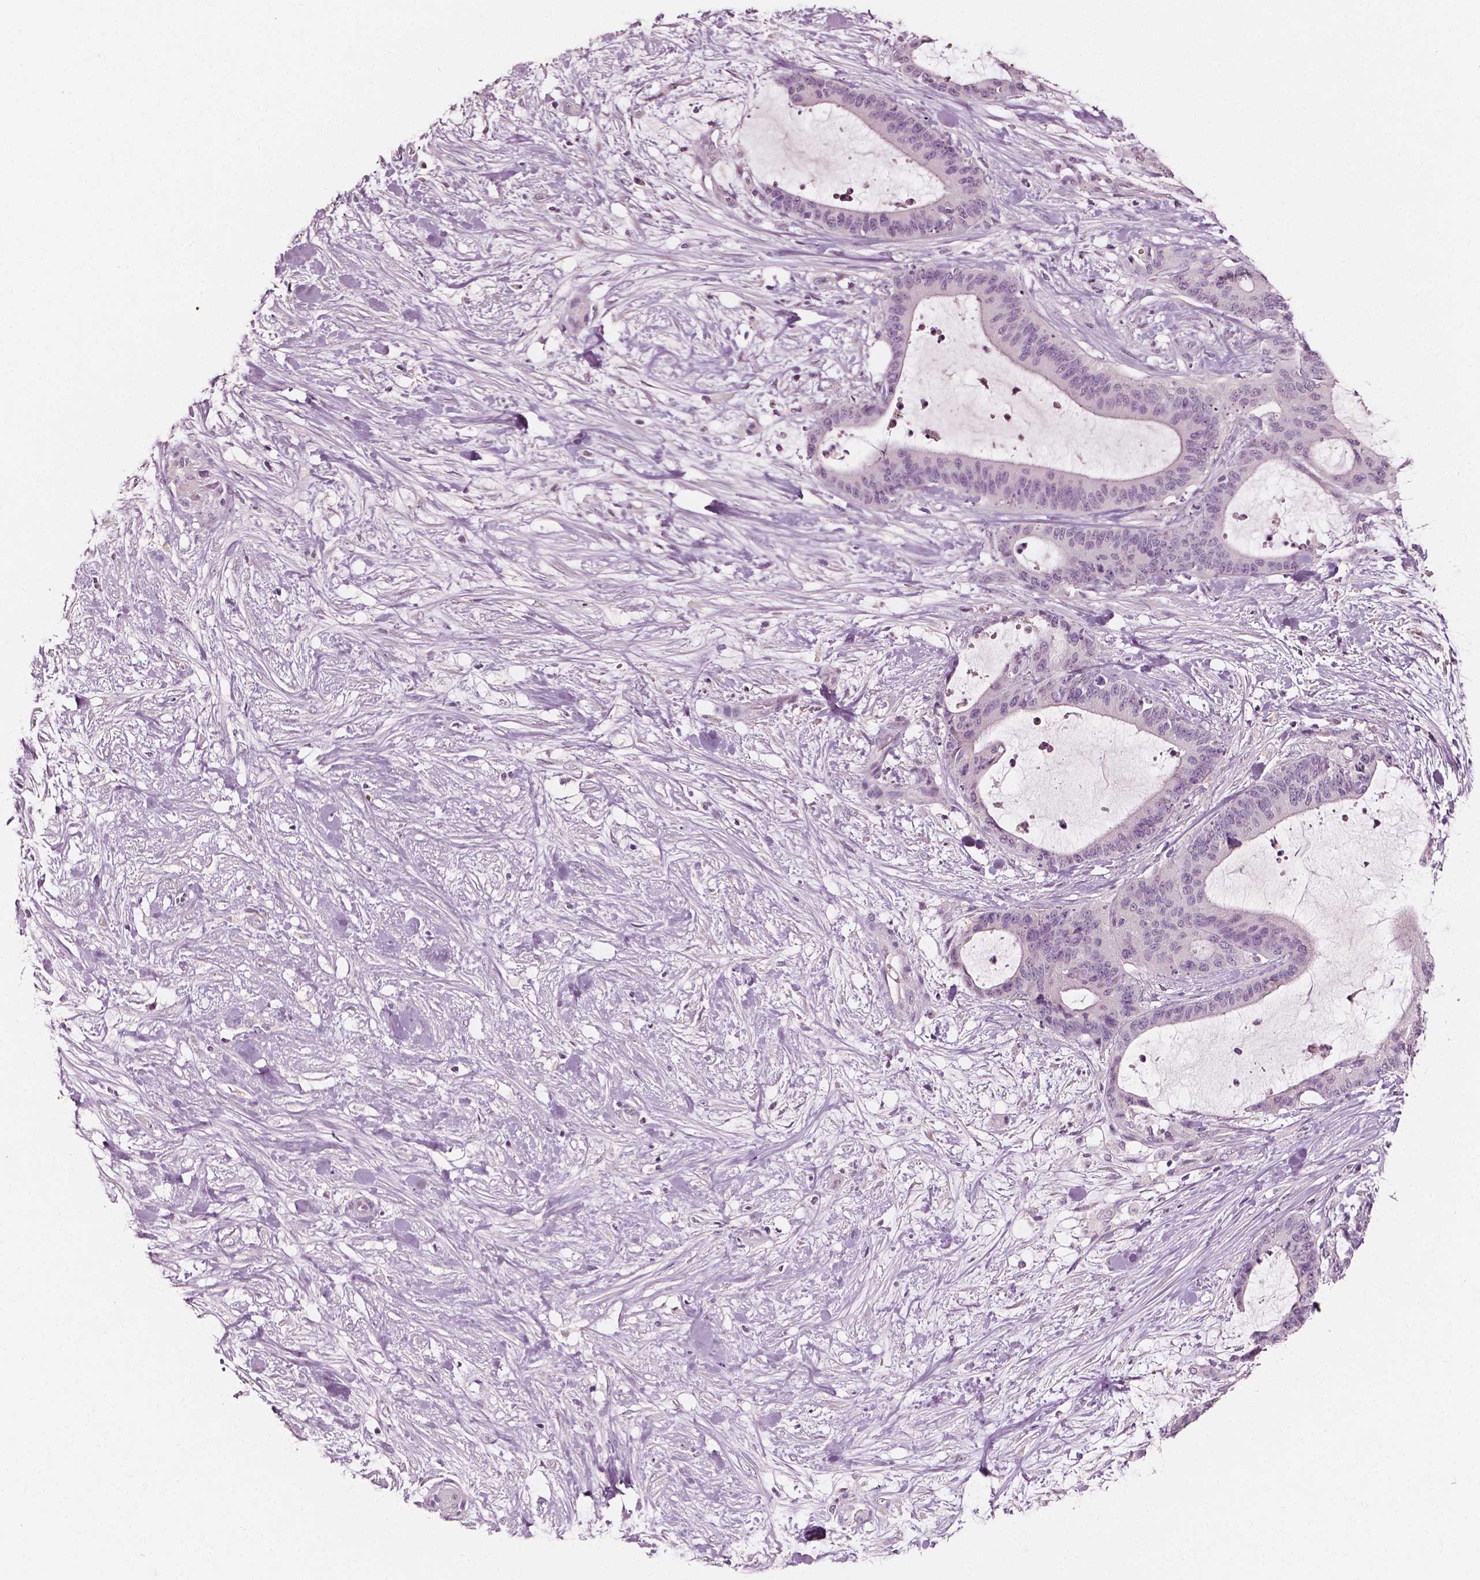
{"staining": {"intensity": "negative", "quantity": "none", "location": "none"}, "tissue": "liver cancer", "cell_type": "Tumor cells", "image_type": "cancer", "snomed": [{"axis": "morphology", "description": "Cholangiocarcinoma"}, {"axis": "topography", "description": "Liver"}], "caption": "Immunohistochemistry of liver cholangiocarcinoma demonstrates no expression in tumor cells.", "gene": "PLA2R1", "patient": {"sex": "female", "age": 73}}